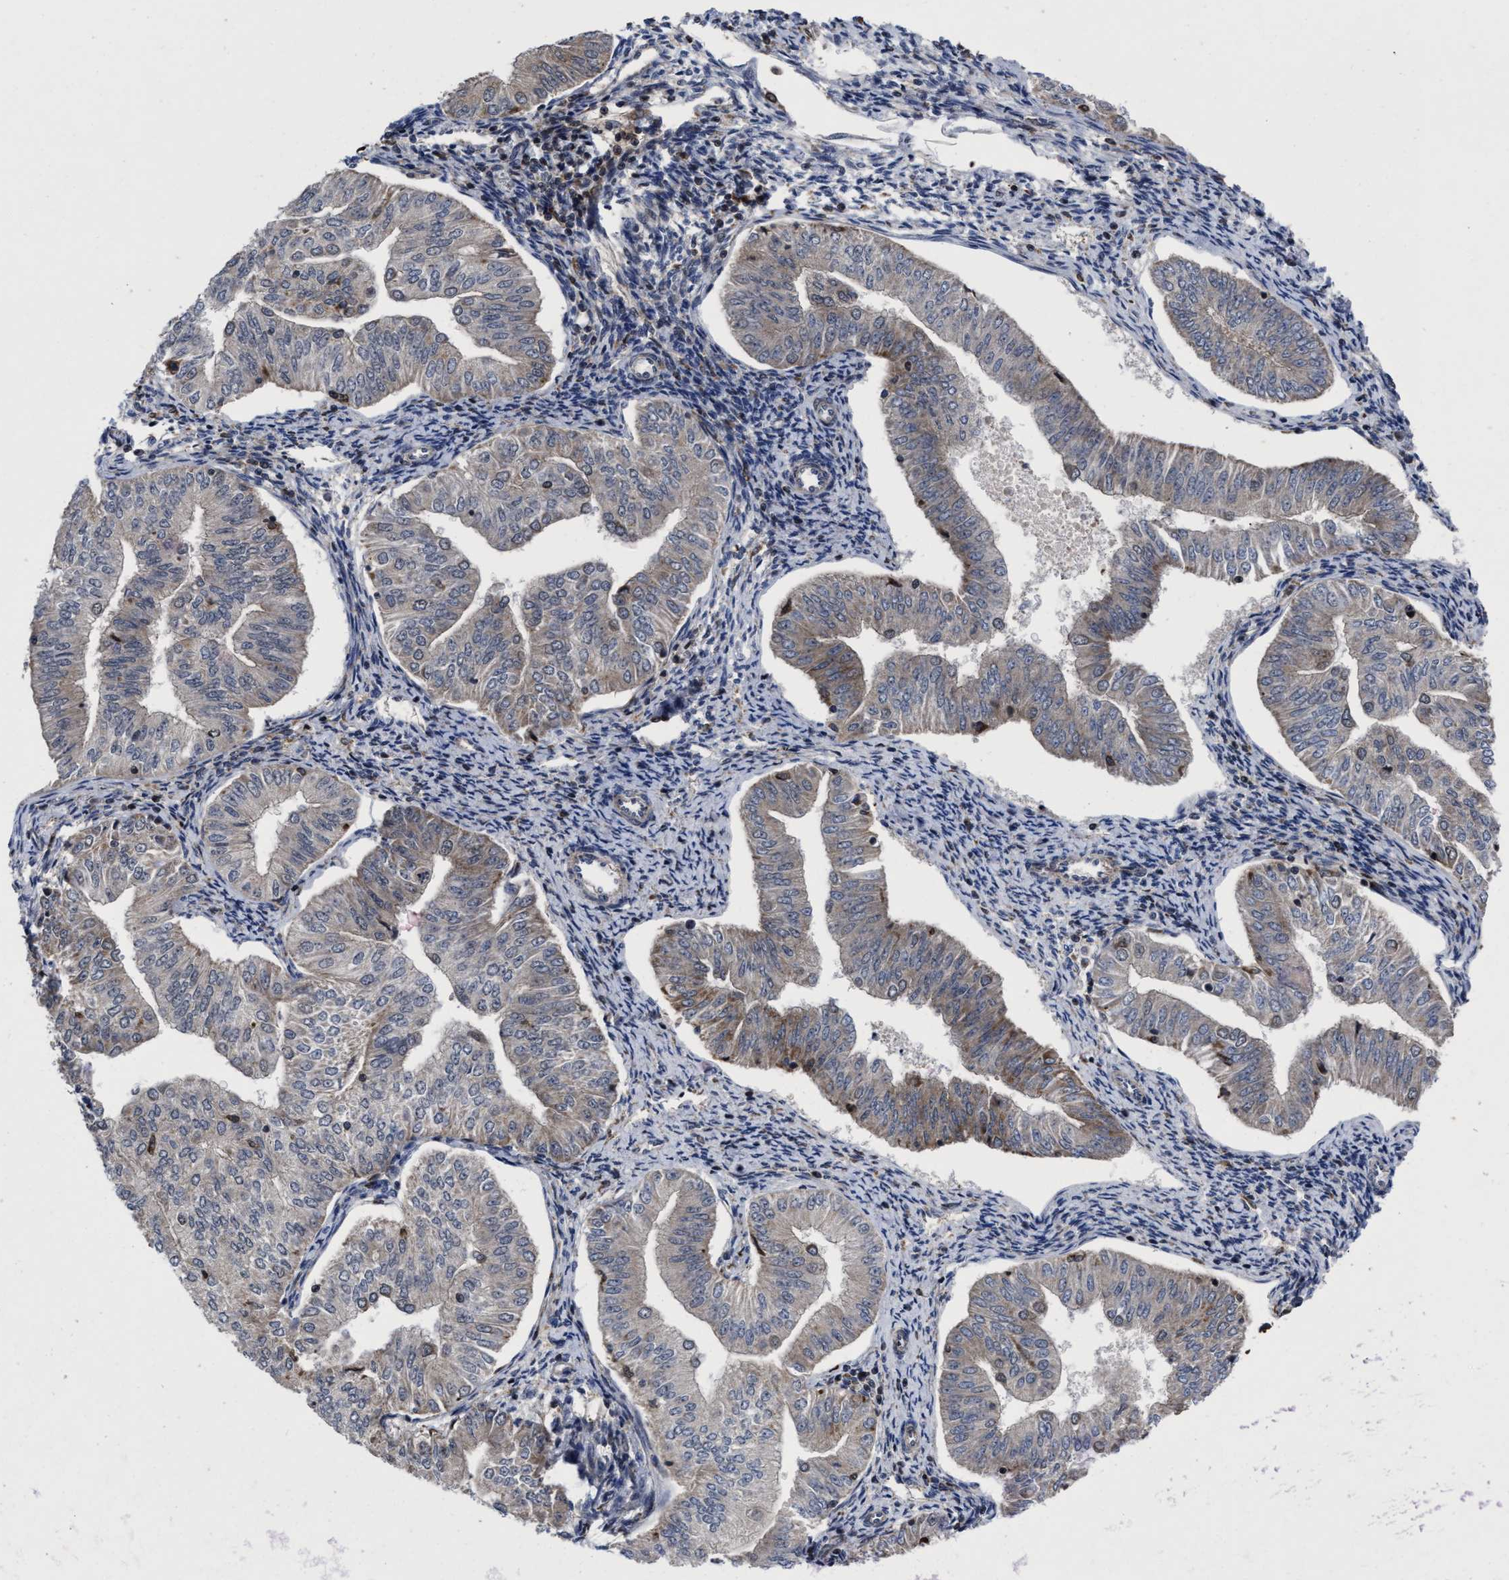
{"staining": {"intensity": "weak", "quantity": "<25%", "location": "cytoplasmic/membranous"}, "tissue": "endometrial cancer", "cell_type": "Tumor cells", "image_type": "cancer", "snomed": [{"axis": "morphology", "description": "Normal tissue, NOS"}, {"axis": "morphology", "description": "Adenocarcinoma, NOS"}, {"axis": "topography", "description": "Endometrium"}], "caption": "DAB immunohistochemical staining of adenocarcinoma (endometrial) shows no significant staining in tumor cells.", "gene": "MRPL50", "patient": {"sex": "female", "age": 53}}